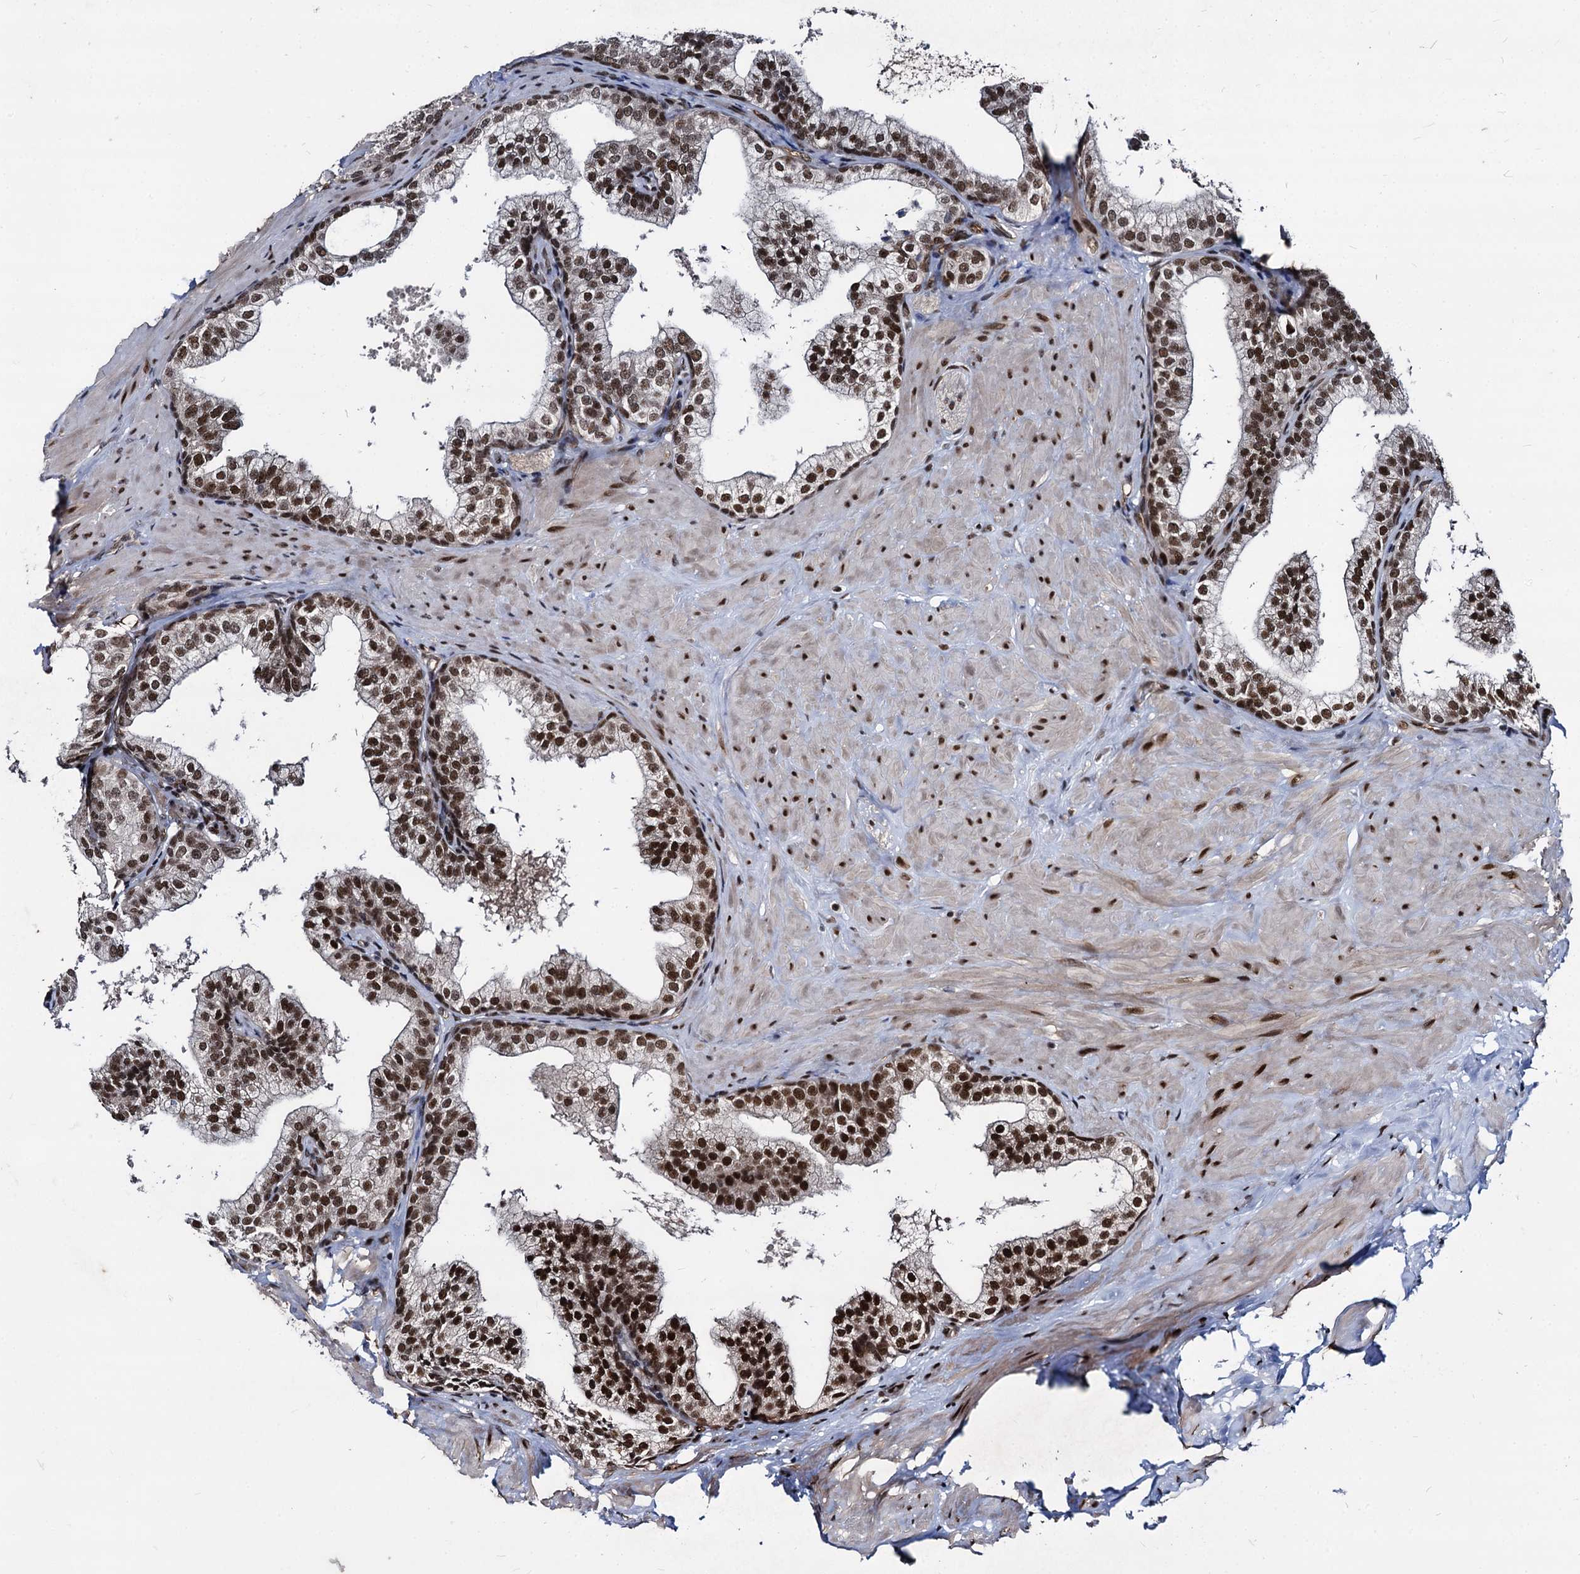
{"staining": {"intensity": "strong", "quantity": ">75%", "location": "nuclear"}, "tissue": "prostate", "cell_type": "Glandular cells", "image_type": "normal", "snomed": [{"axis": "morphology", "description": "Normal tissue, NOS"}, {"axis": "topography", "description": "Prostate"}], "caption": "Immunohistochemistry staining of normal prostate, which displays high levels of strong nuclear positivity in about >75% of glandular cells indicating strong nuclear protein positivity. The staining was performed using DAB (brown) for protein detection and nuclei were counterstained in hematoxylin (blue).", "gene": "GALNT11", "patient": {"sex": "male", "age": 60}}